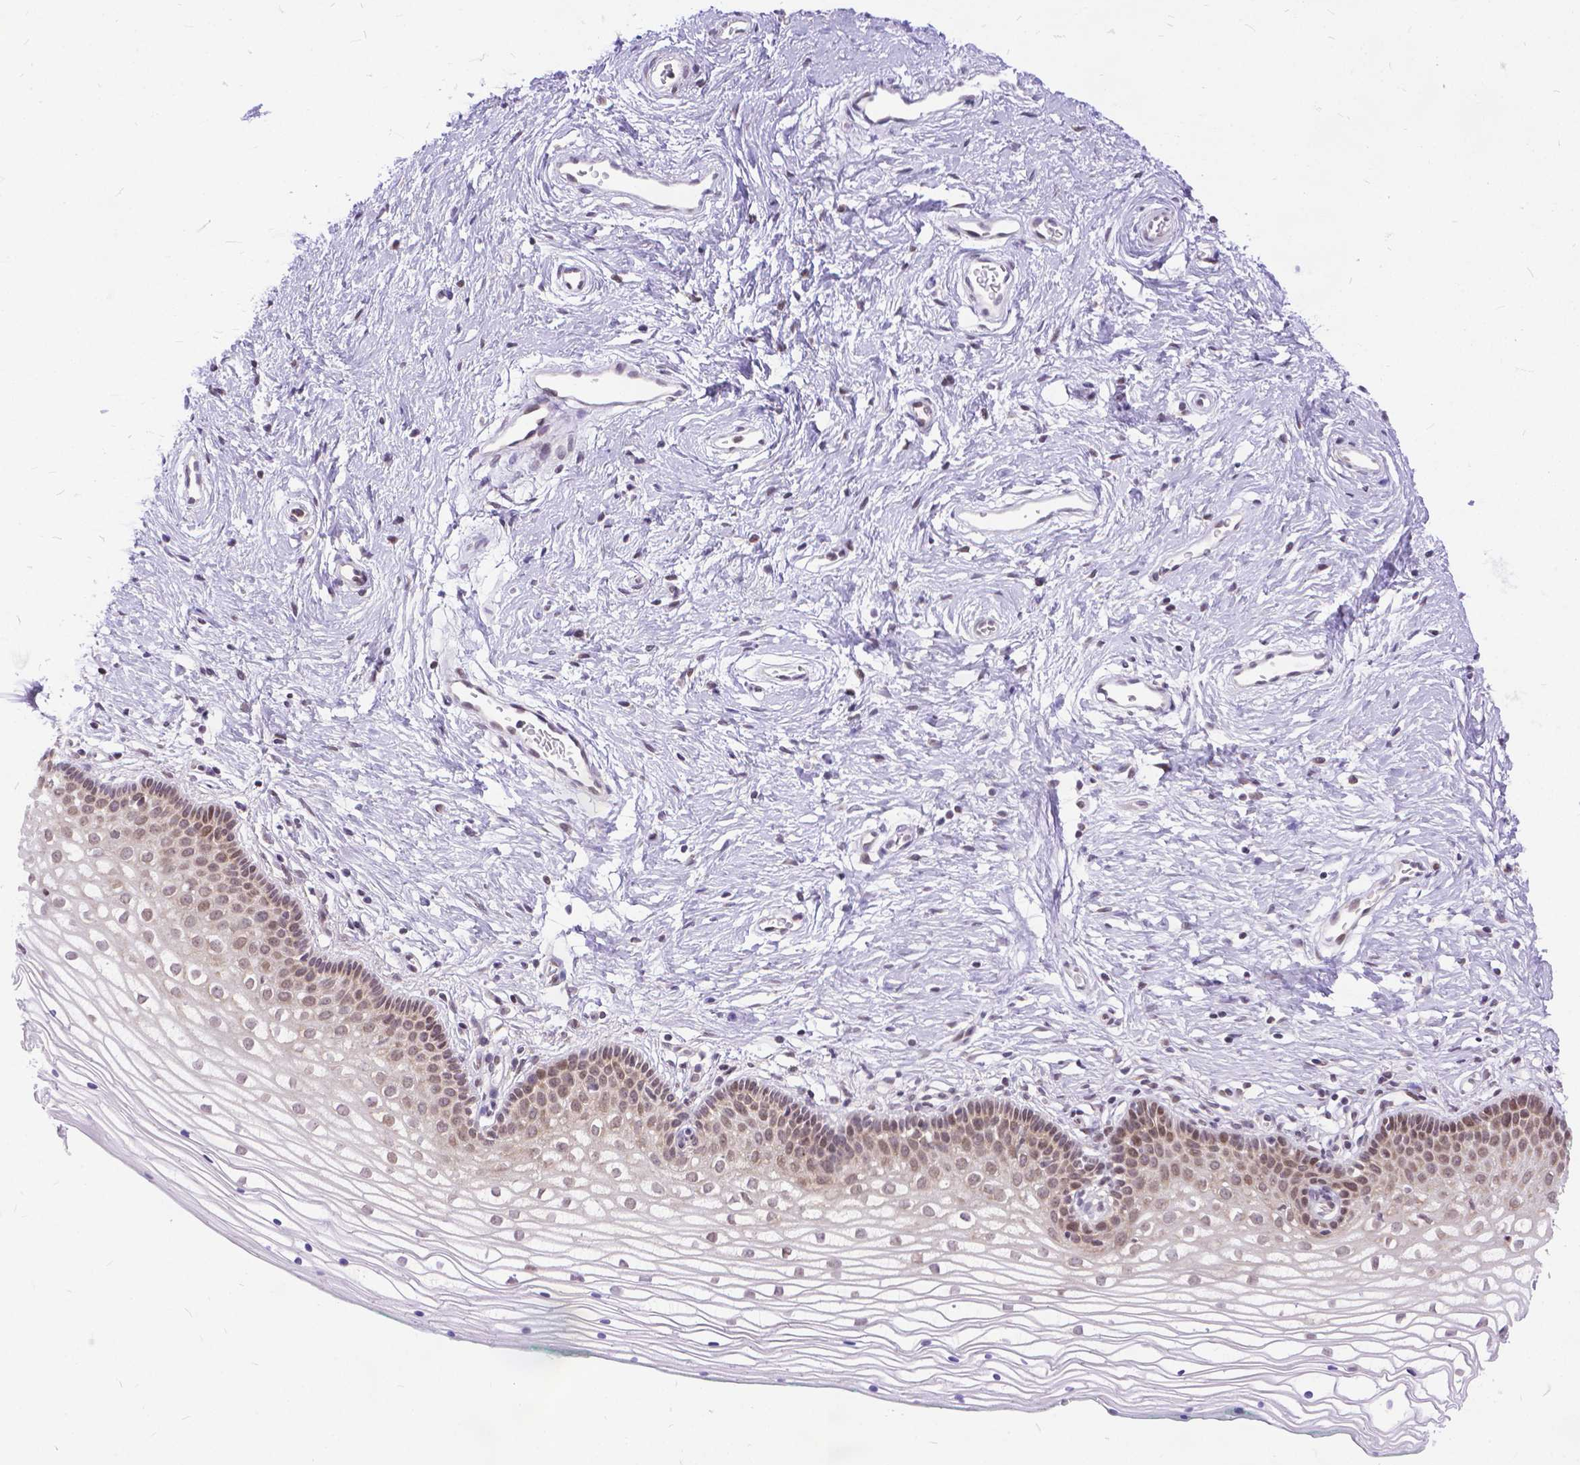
{"staining": {"intensity": "weak", "quantity": "25%-75%", "location": "nuclear"}, "tissue": "vagina", "cell_type": "Squamous epithelial cells", "image_type": "normal", "snomed": [{"axis": "morphology", "description": "Normal tissue, NOS"}, {"axis": "topography", "description": "Vagina"}], "caption": "Immunohistochemical staining of unremarkable human vagina displays low levels of weak nuclear expression in approximately 25%-75% of squamous epithelial cells.", "gene": "FAM124B", "patient": {"sex": "female", "age": 36}}